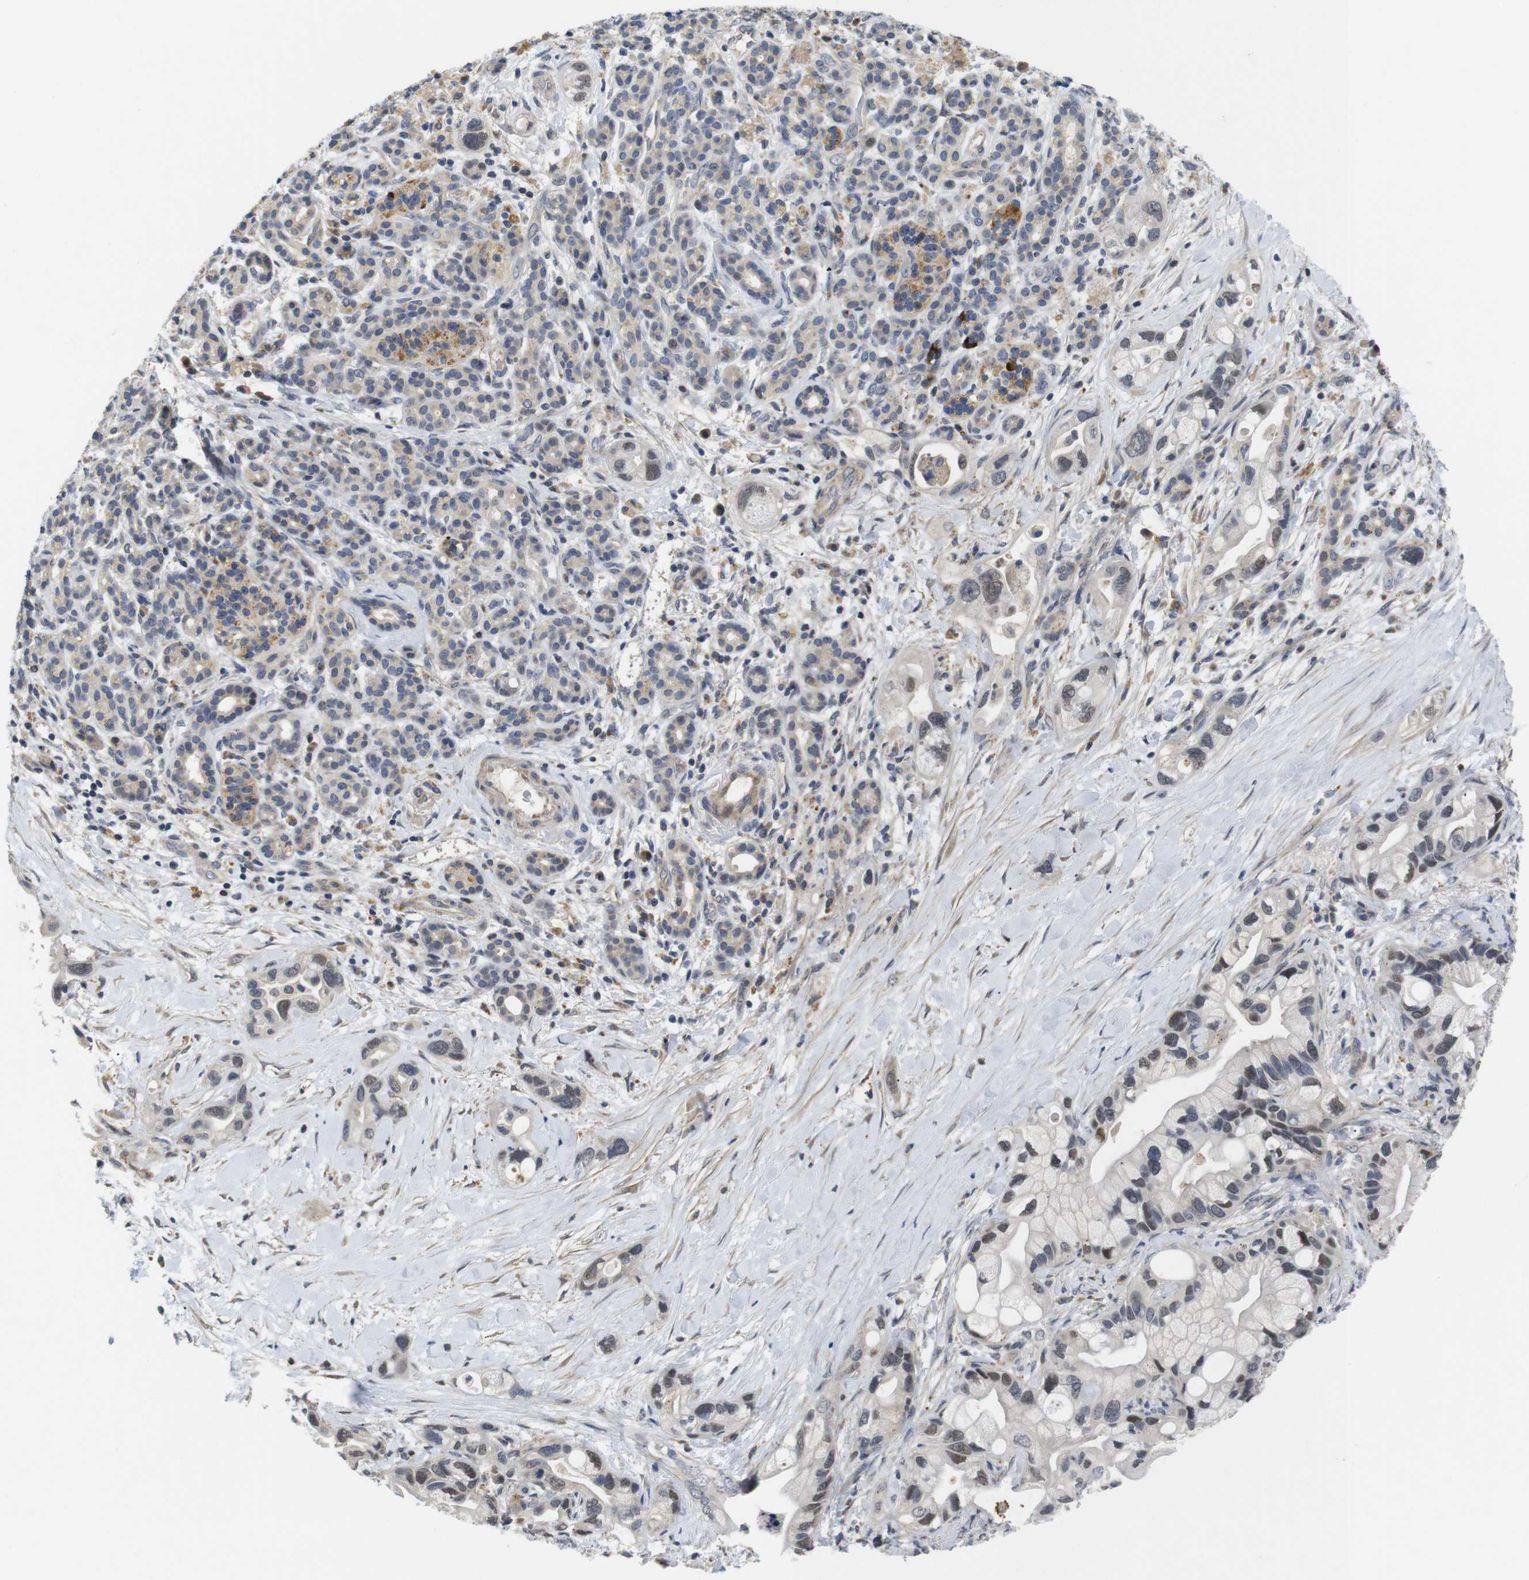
{"staining": {"intensity": "moderate", "quantity": ">75%", "location": "nuclear"}, "tissue": "pancreatic cancer", "cell_type": "Tumor cells", "image_type": "cancer", "snomed": [{"axis": "morphology", "description": "Adenocarcinoma, NOS"}, {"axis": "topography", "description": "Pancreas"}], "caption": "Adenocarcinoma (pancreatic) was stained to show a protein in brown. There is medium levels of moderate nuclear staining in approximately >75% of tumor cells. (DAB IHC, brown staining for protein, blue staining for nuclei).", "gene": "FNTA", "patient": {"sex": "female", "age": 77}}